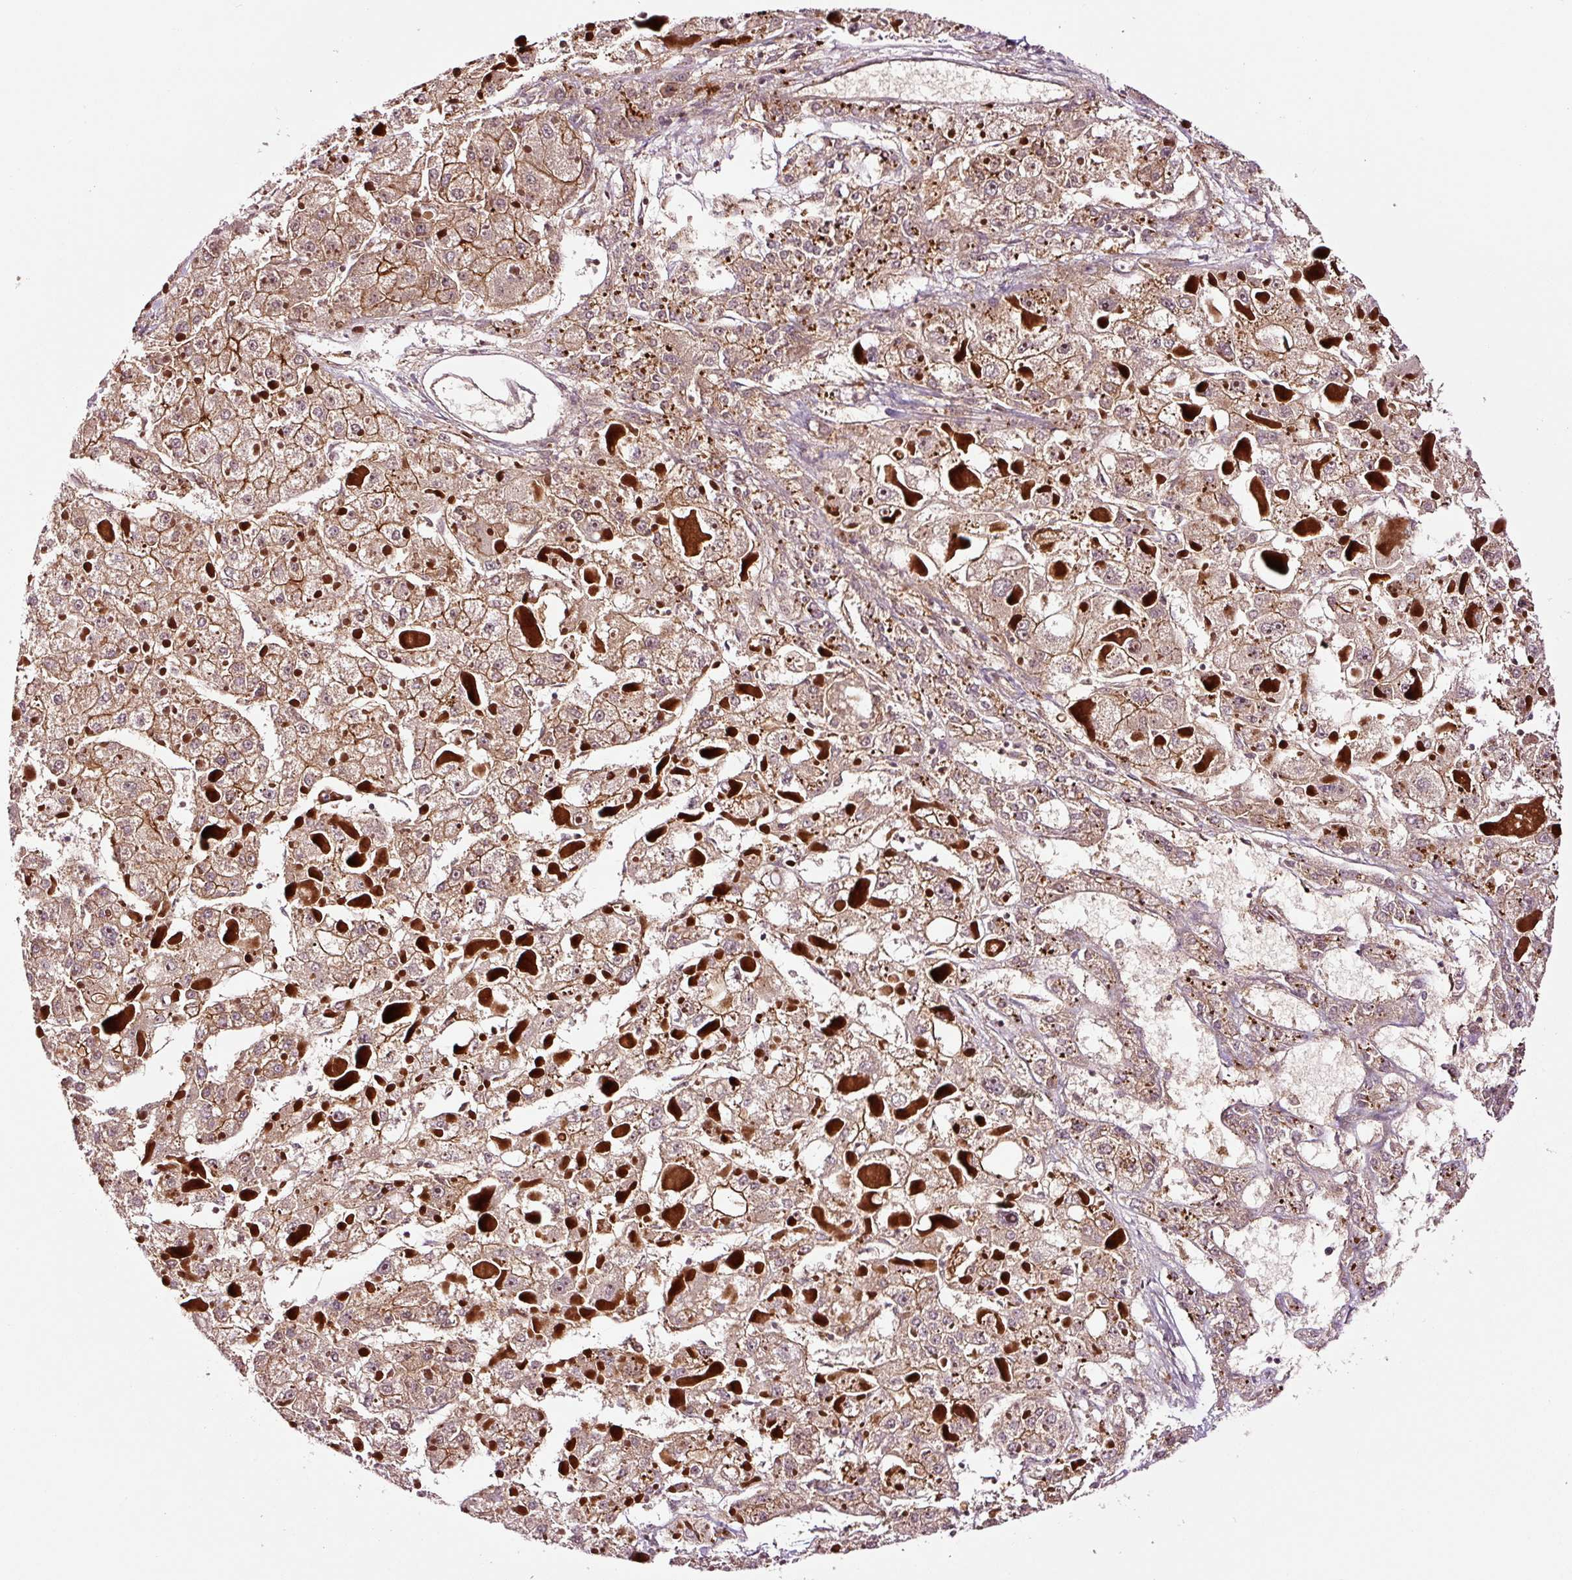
{"staining": {"intensity": "moderate", "quantity": ">75%", "location": "cytoplasmic/membranous"}, "tissue": "liver cancer", "cell_type": "Tumor cells", "image_type": "cancer", "snomed": [{"axis": "morphology", "description": "Carcinoma, Hepatocellular, NOS"}, {"axis": "topography", "description": "Liver"}], "caption": "IHC histopathology image of human liver cancer (hepatocellular carcinoma) stained for a protein (brown), which displays medium levels of moderate cytoplasmic/membranous expression in approximately >75% of tumor cells.", "gene": "METAP1", "patient": {"sex": "female", "age": 73}}